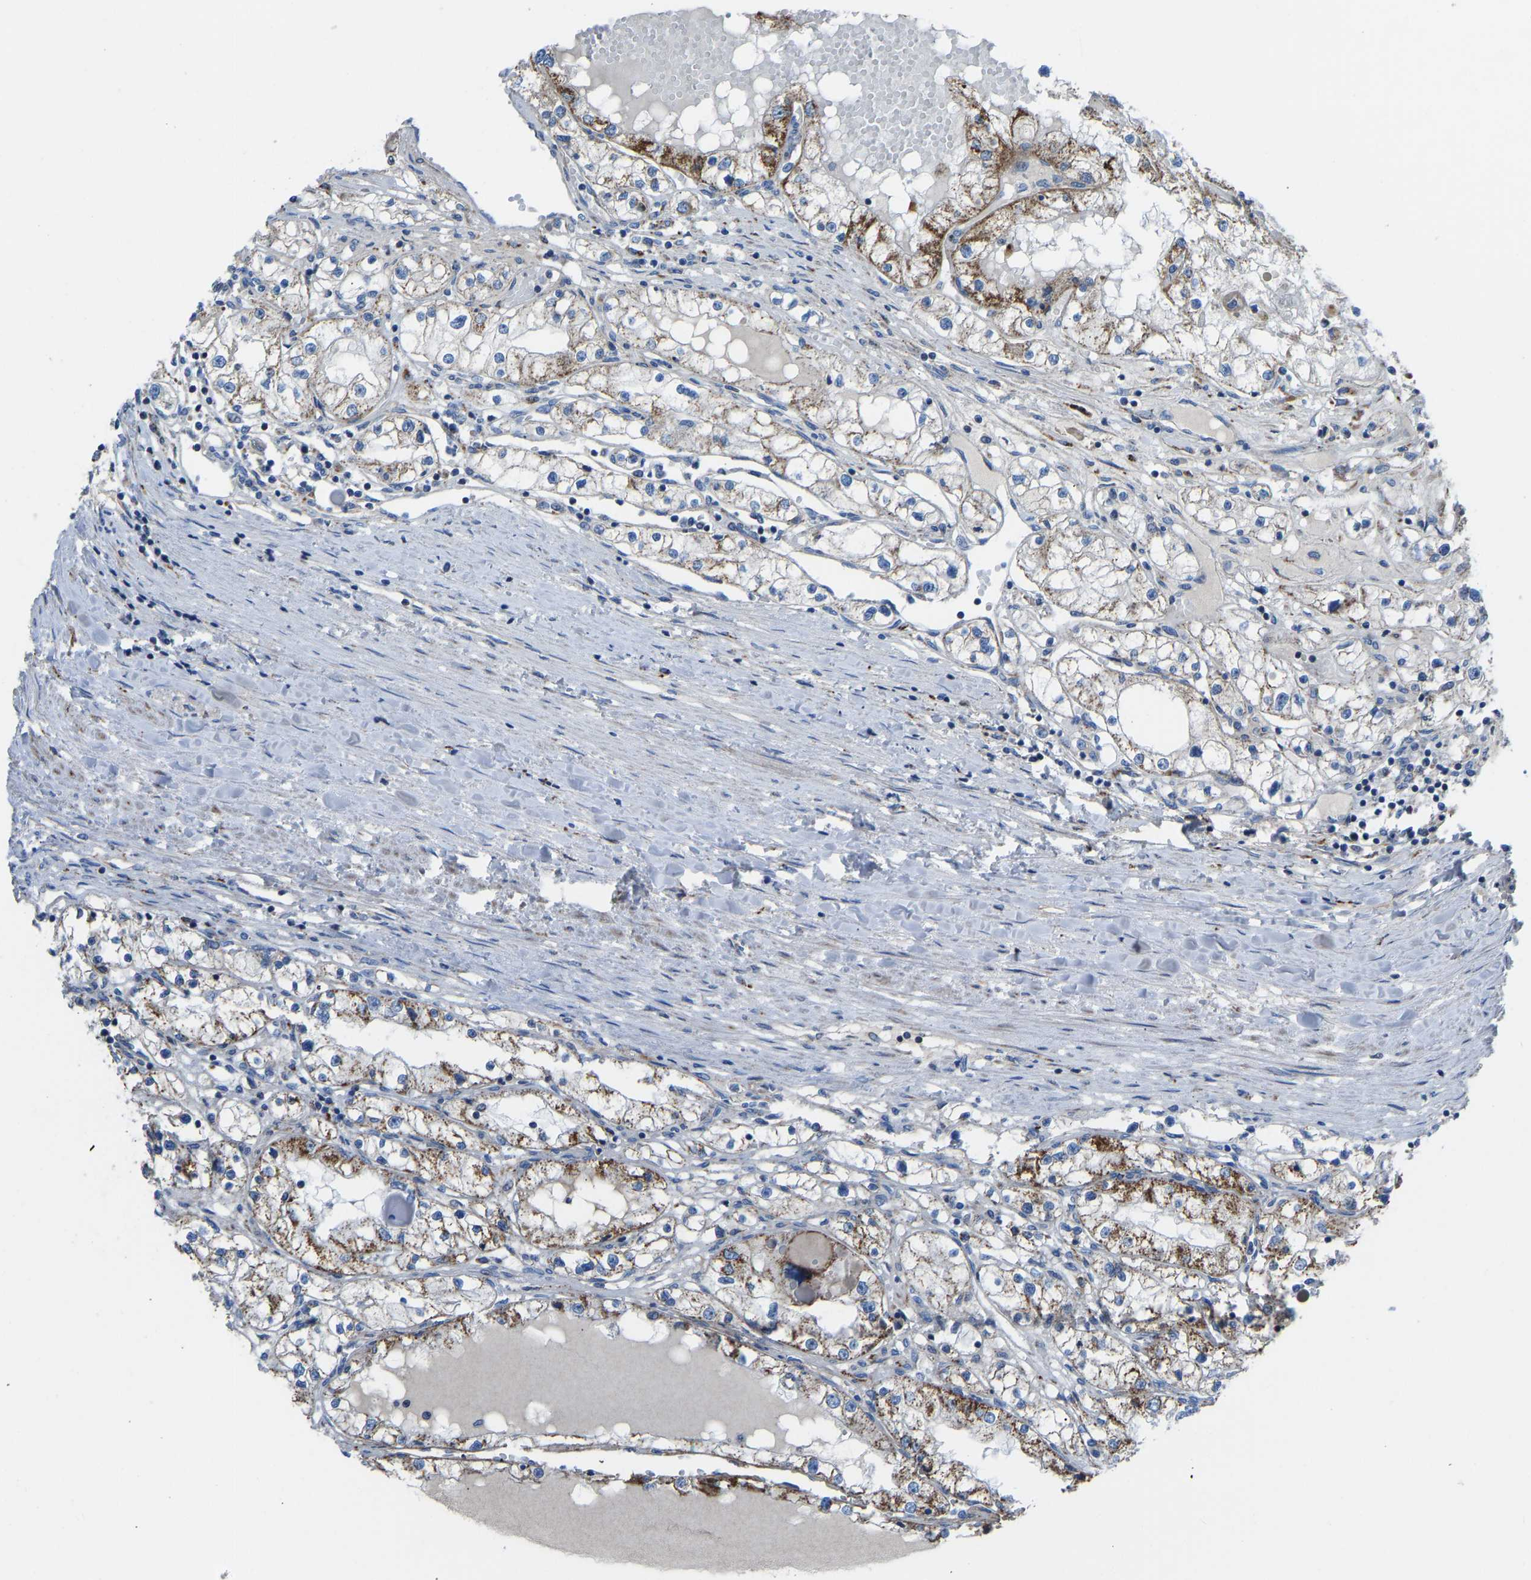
{"staining": {"intensity": "moderate", "quantity": "25%-75%", "location": "cytoplasmic/membranous"}, "tissue": "renal cancer", "cell_type": "Tumor cells", "image_type": "cancer", "snomed": [{"axis": "morphology", "description": "Adenocarcinoma, NOS"}, {"axis": "topography", "description": "Kidney"}], "caption": "Renal cancer was stained to show a protein in brown. There is medium levels of moderate cytoplasmic/membranous staining in approximately 25%-75% of tumor cells. (DAB = brown stain, brightfield microscopy at high magnification).", "gene": "SMIM20", "patient": {"sex": "male", "age": 68}}